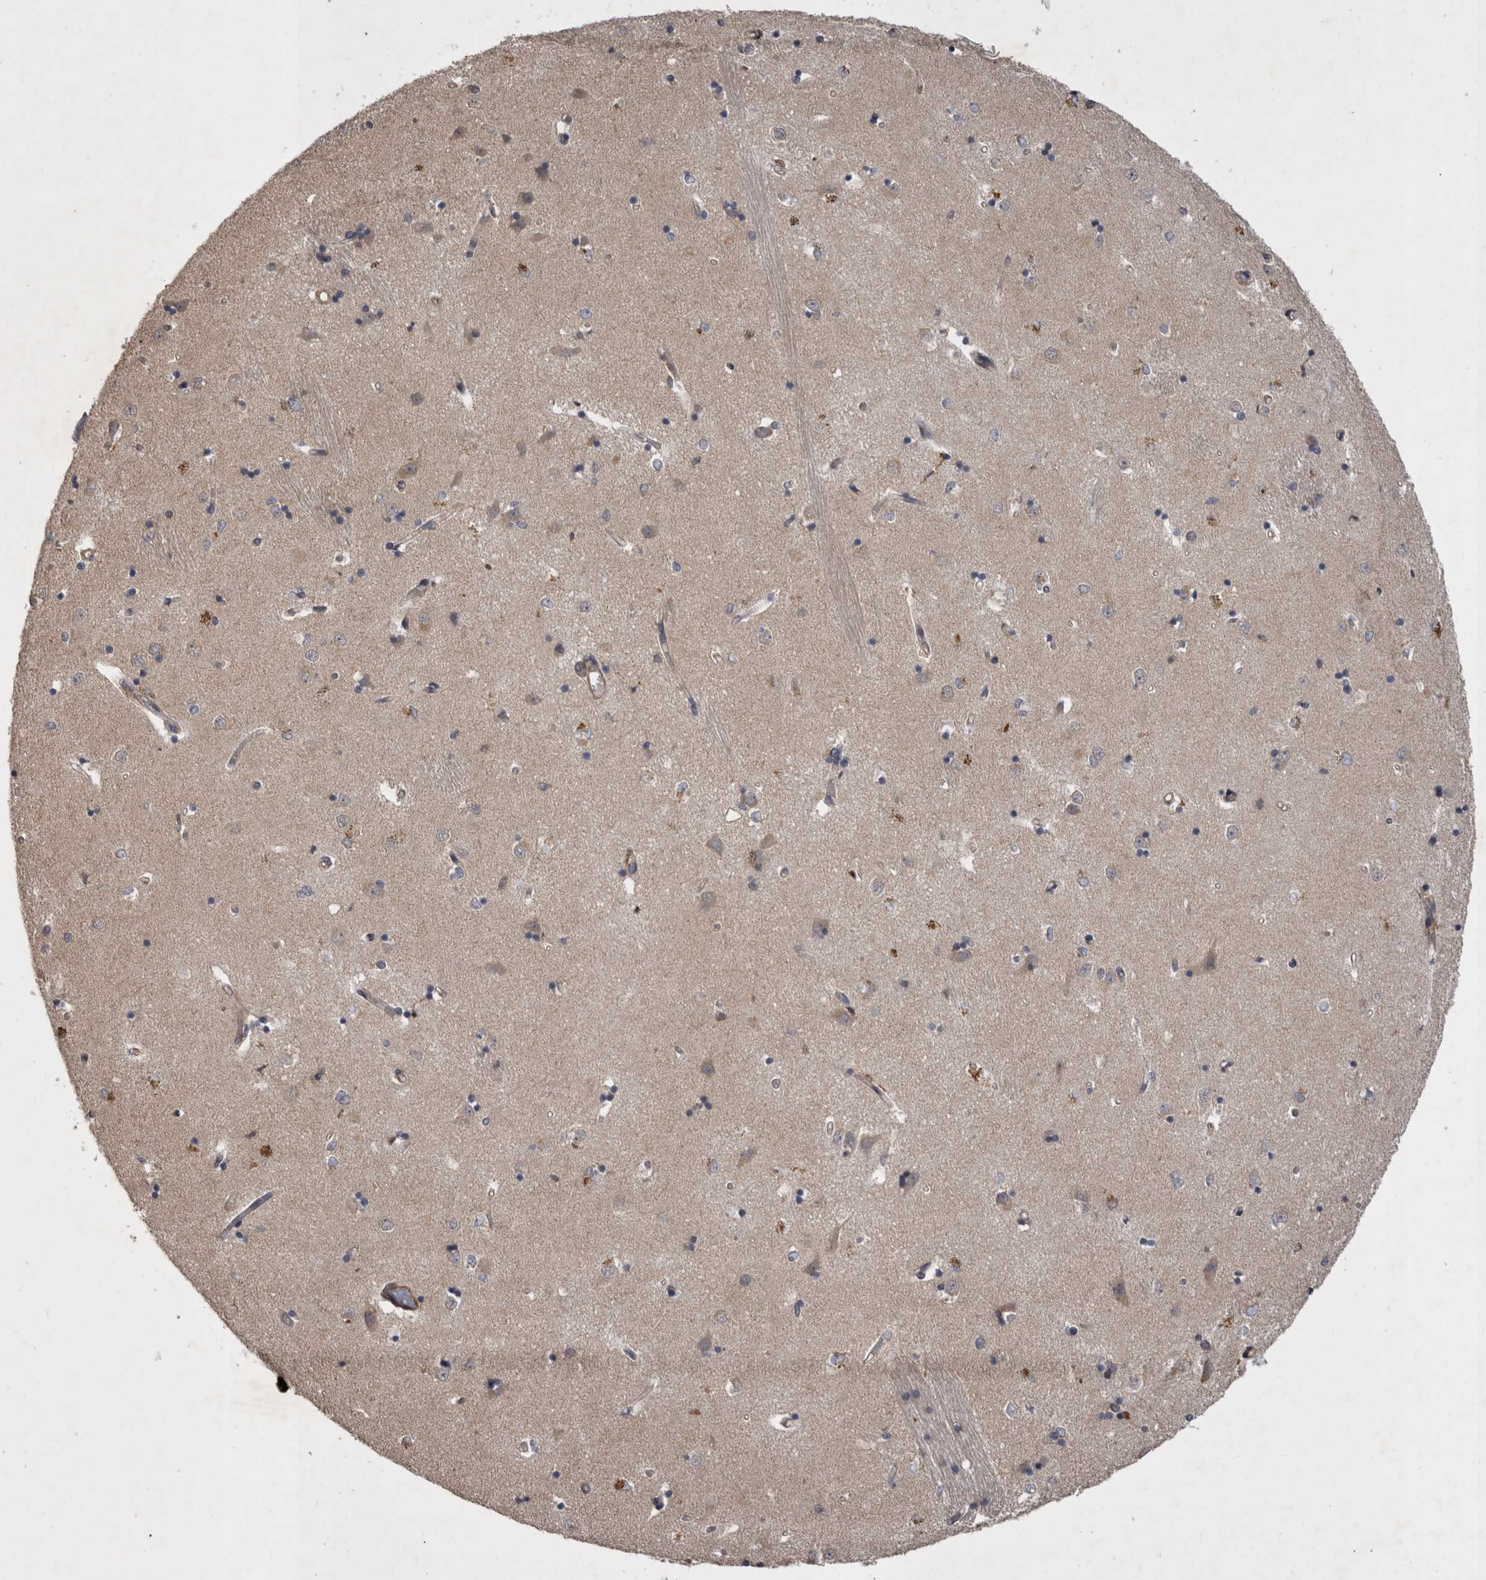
{"staining": {"intensity": "weak", "quantity": "<25%", "location": "cytoplasmic/membranous"}, "tissue": "caudate", "cell_type": "Glial cells", "image_type": "normal", "snomed": [{"axis": "morphology", "description": "Normal tissue, NOS"}, {"axis": "topography", "description": "Lateral ventricle wall"}], "caption": "Immunohistochemistry (IHC) of benign human caudate demonstrates no positivity in glial cells. (DAB (3,3'-diaminobenzidine) IHC visualized using brightfield microscopy, high magnification).", "gene": "SPATA48", "patient": {"sex": "male", "age": 45}}